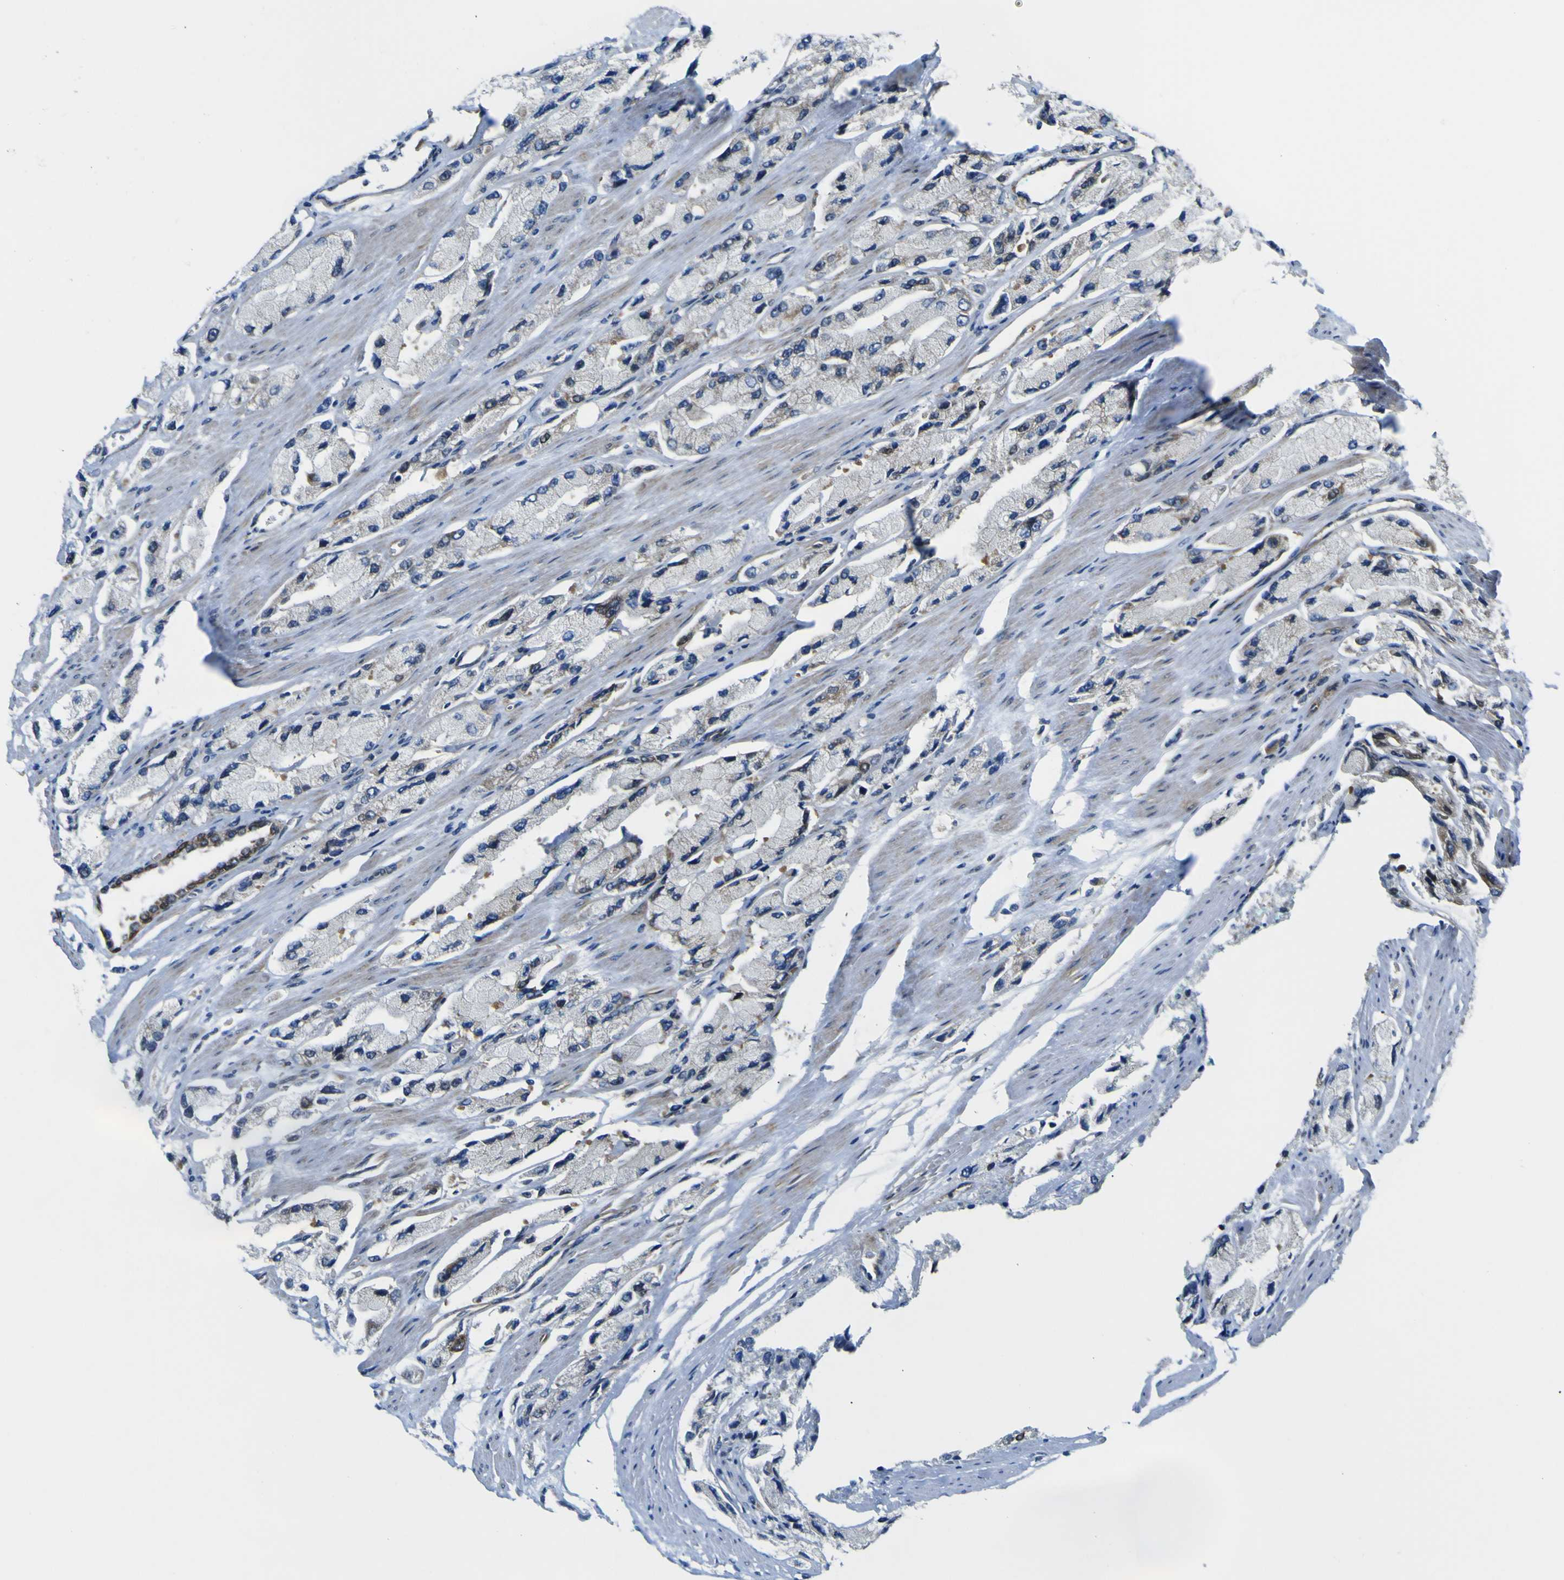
{"staining": {"intensity": "weak", "quantity": "<25%", "location": "cytoplasmic/membranous"}, "tissue": "prostate cancer", "cell_type": "Tumor cells", "image_type": "cancer", "snomed": [{"axis": "morphology", "description": "Adenocarcinoma, High grade"}, {"axis": "topography", "description": "Prostate"}], "caption": "Immunohistochemistry photomicrograph of prostate cancer stained for a protein (brown), which shows no staining in tumor cells.", "gene": "KDM7A", "patient": {"sex": "male", "age": 58}}